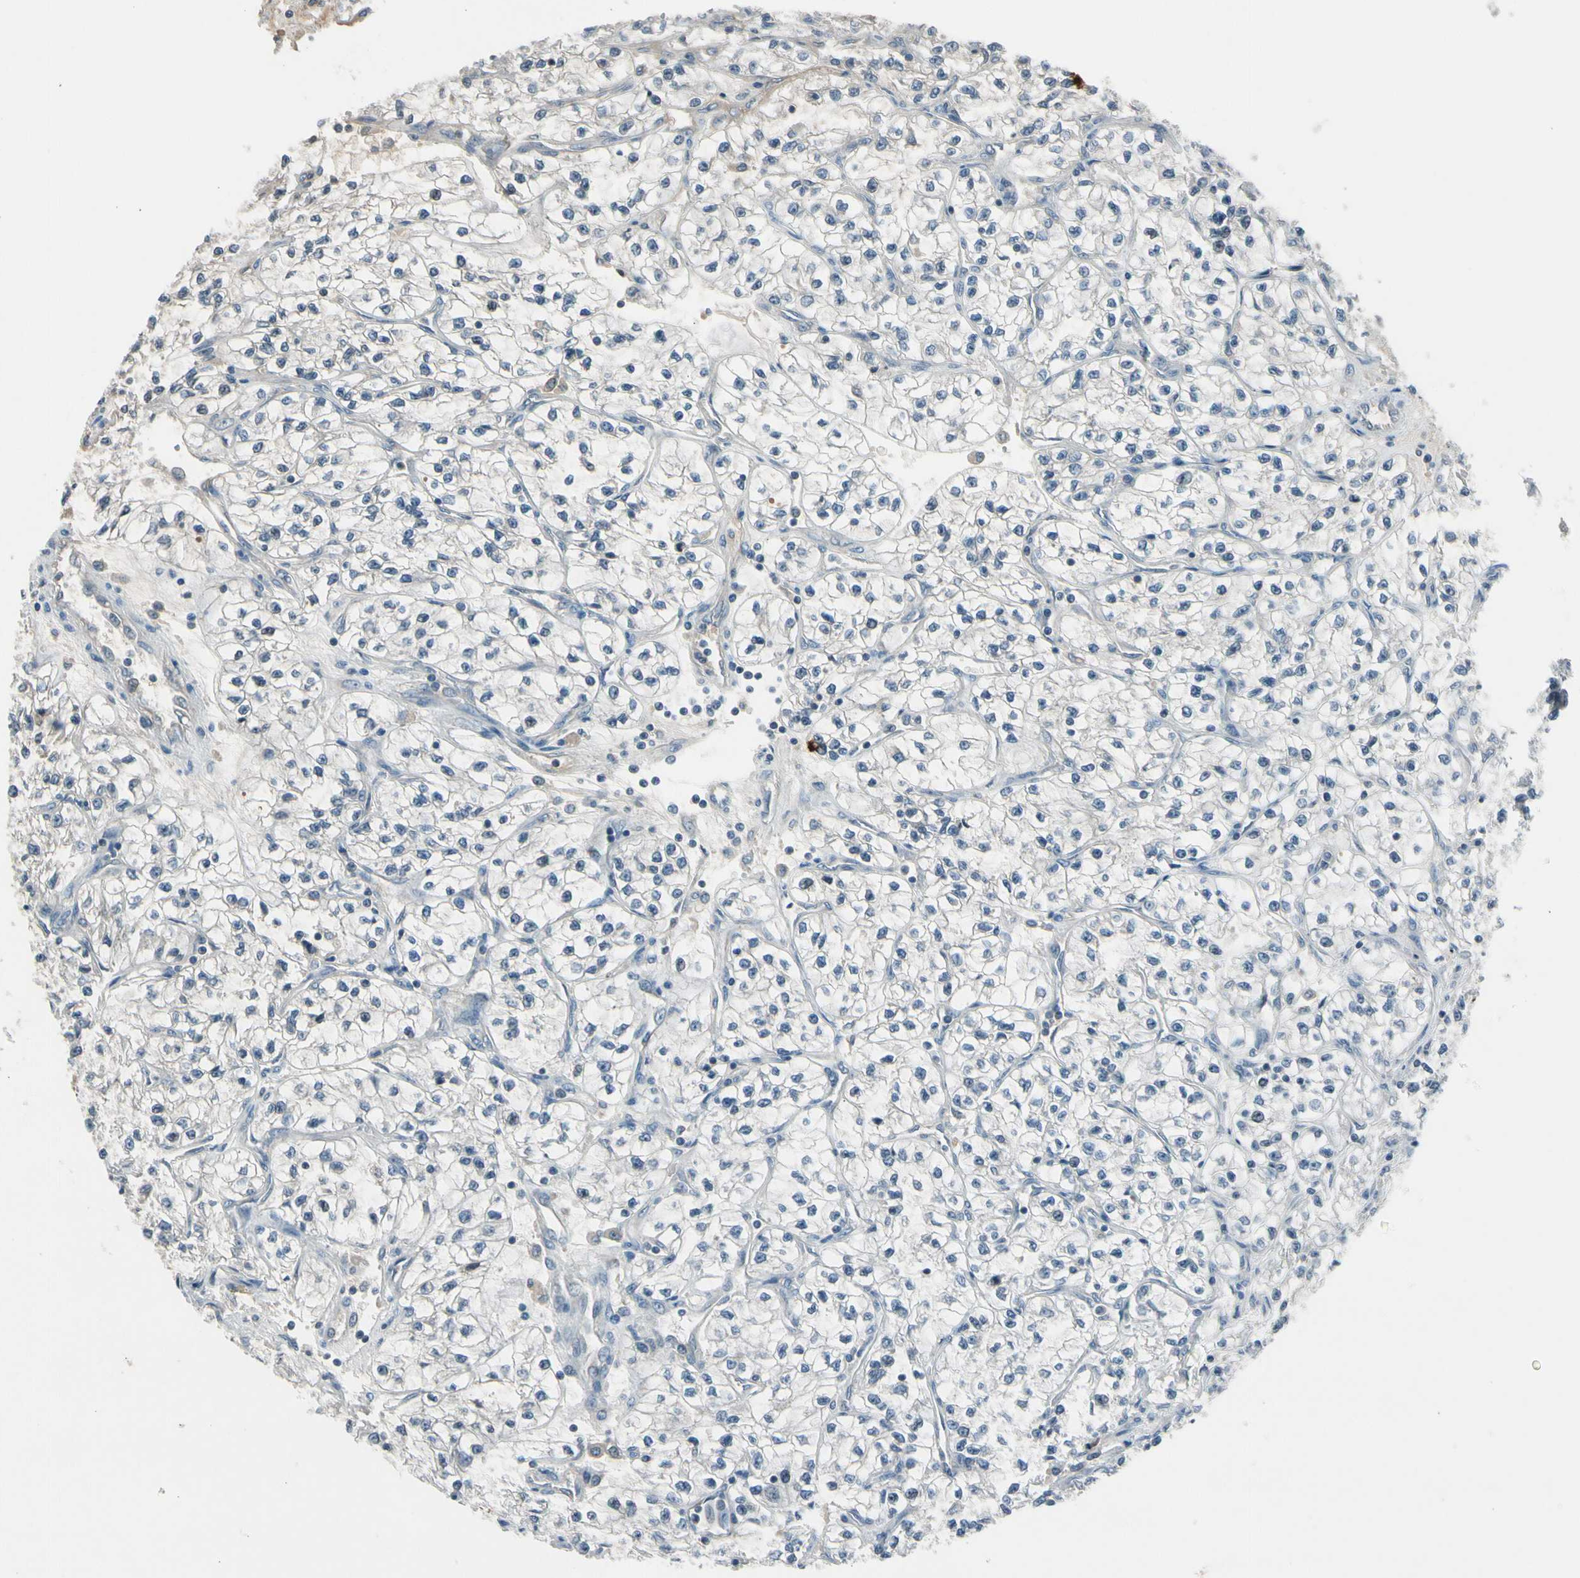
{"staining": {"intensity": "negative", "quantity": "none", "location": "none"}, "tissue": "renal cancer", "cell_type": "Tumor cells", "image_type": "cancer", "snomed": [{"axis": "morphology", "description": "Adenocarcinoma, NOS"}, {"axis": "topography", "description": "Kidney"}], "caption": "Tumor cells are negative for brown protein staining in renal adenocarcinoma.", "gene": "PDPN", "patient": {"sex": "female", "age": 57}}